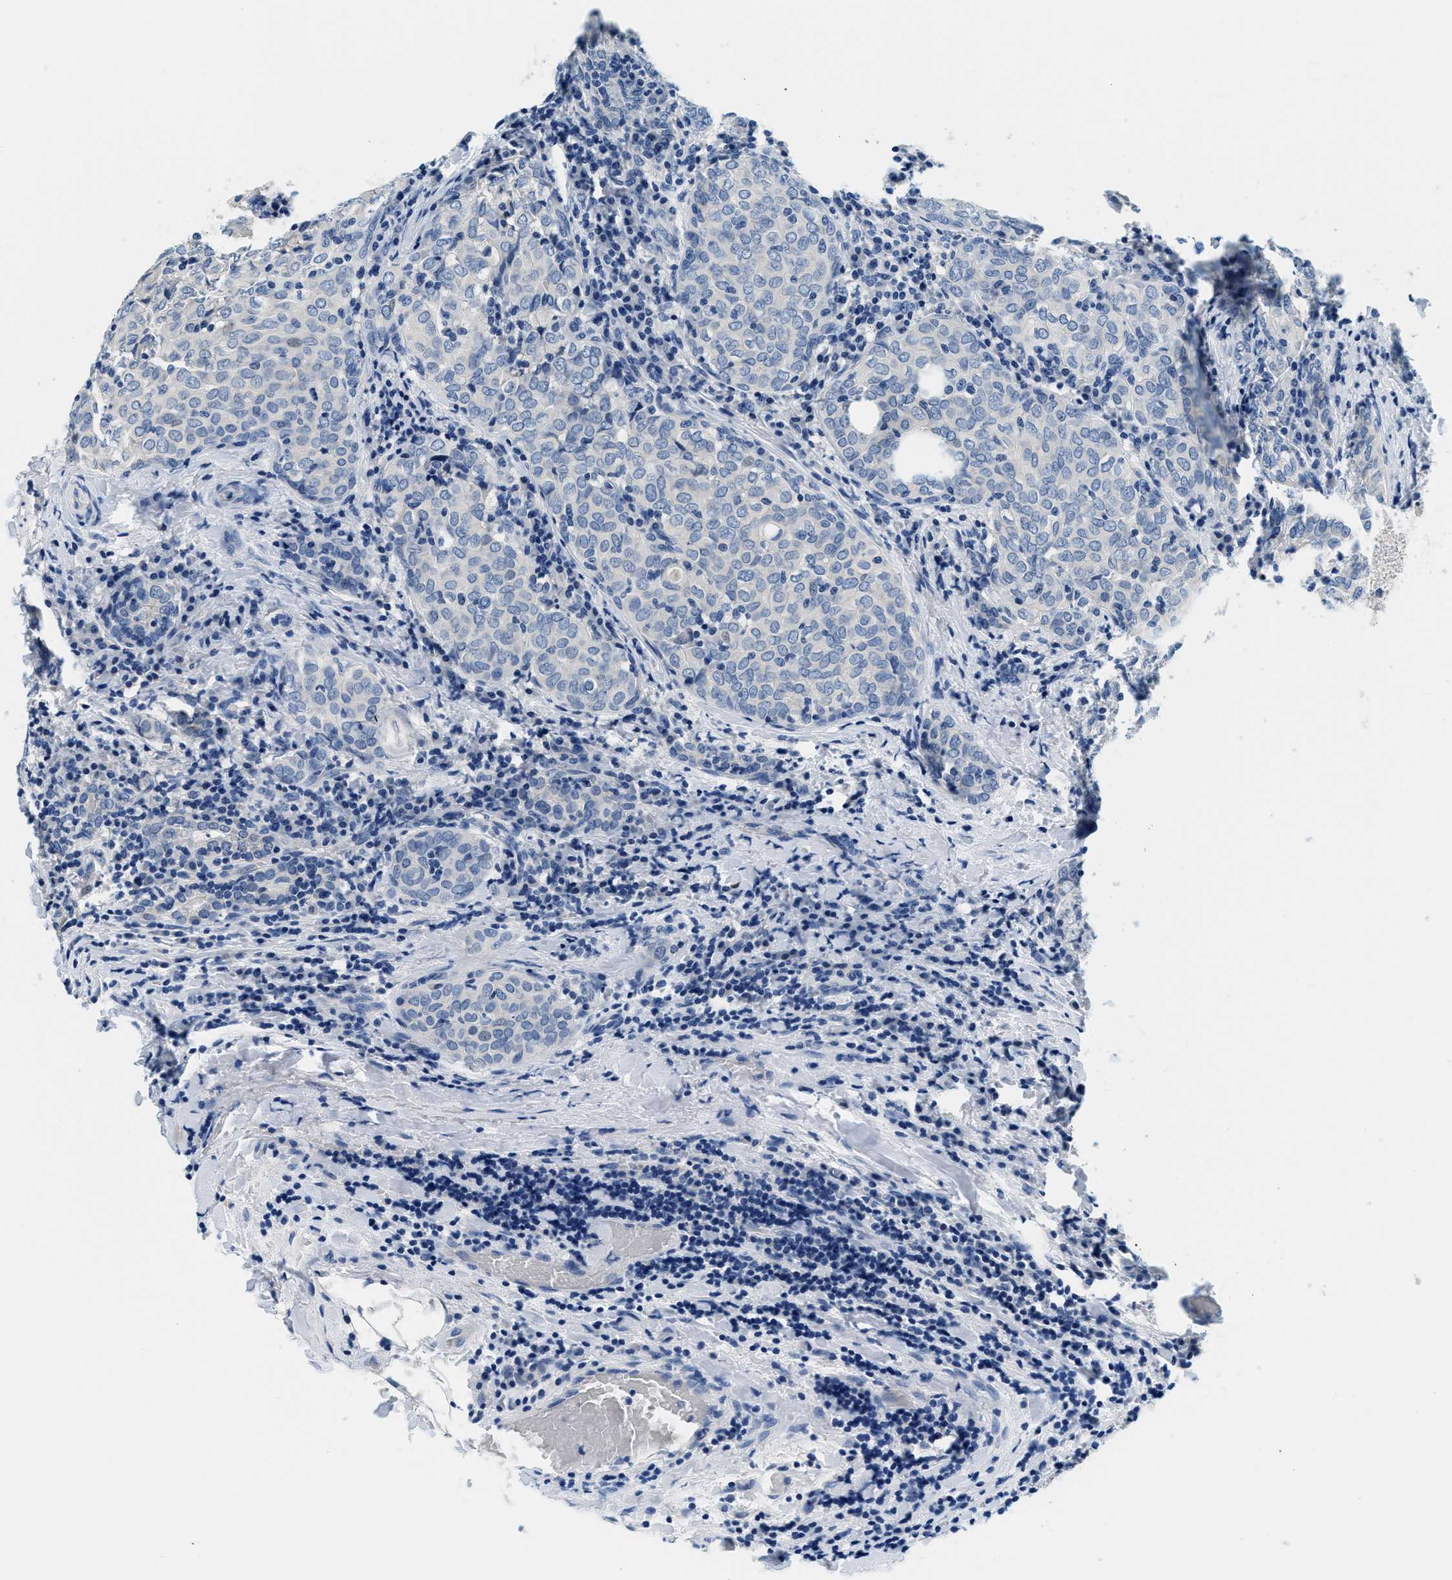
{"staining": {"intensity": "negative", "quantity": "none", "location": "none"}, "tissue": "thyroid cancer", "cell_type": "Tumor cells", "image_type": "cancer", "snomed": [{"axis": "morphology", "description": "Normal tissue, NOS"}, {"axis": "morphology", "description": "Papillary adenocarcinoma, NOS"}, {"axis": "topography", "description": "Thyroid gland"}], "caption": "This photomicrograph is of thyroid papillary adenocarcinoma stained with immunohistochemistry (IHC) to label a protein in brown with the nuclei are counter-stained blue. There is no staining in tumor cells. The staining is performed using DAB (3,3'-diaminobenzidine) brown chromogen with nuclei counter-stained in using hematoxylin.", "gene": "GSTM3", "patient": {"sex": "female", "age": 30}}